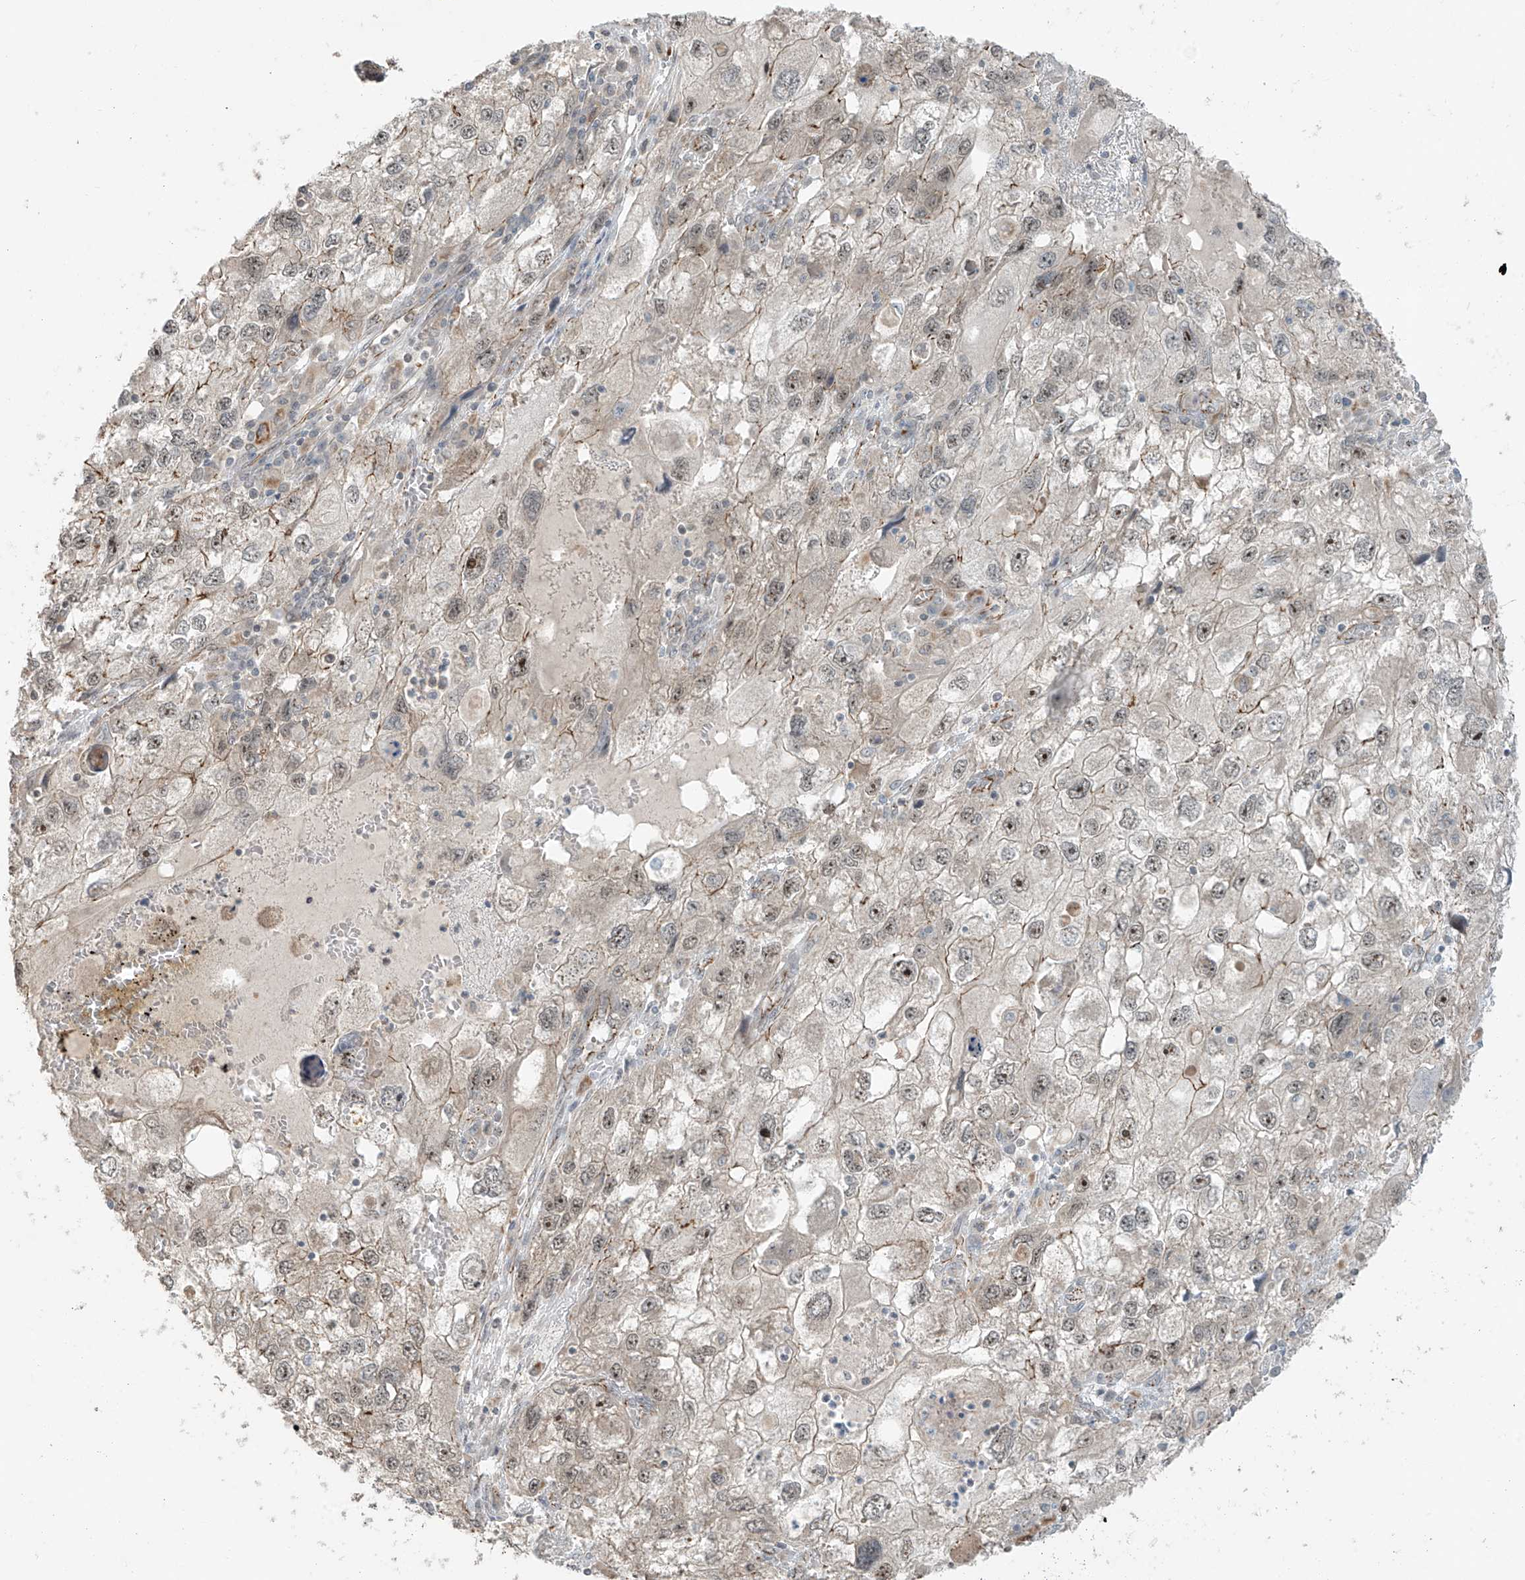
{"staining": {"intensity": "weak", "quantity": ">75%", "location": "cytoplasmic/membranous,nuclear"}, "tissue": "endometrial cancer", "cell_type": "Tumor cells", "image_type": "cancer", "snomed": [{"axis": "morphology", "description": "Adenocarcinoma, NOS"}, {"axis": "topography", "description": "Endometrium"}], "caption": "Immunohistochemical staining of endometrial cancer displays low levels of weak cytoplasmic/membranous and nuclear protein staining in about >75% of tumor cells.", "gene": "ZNF16", "patient": {"sex": "female", "age": 49}}